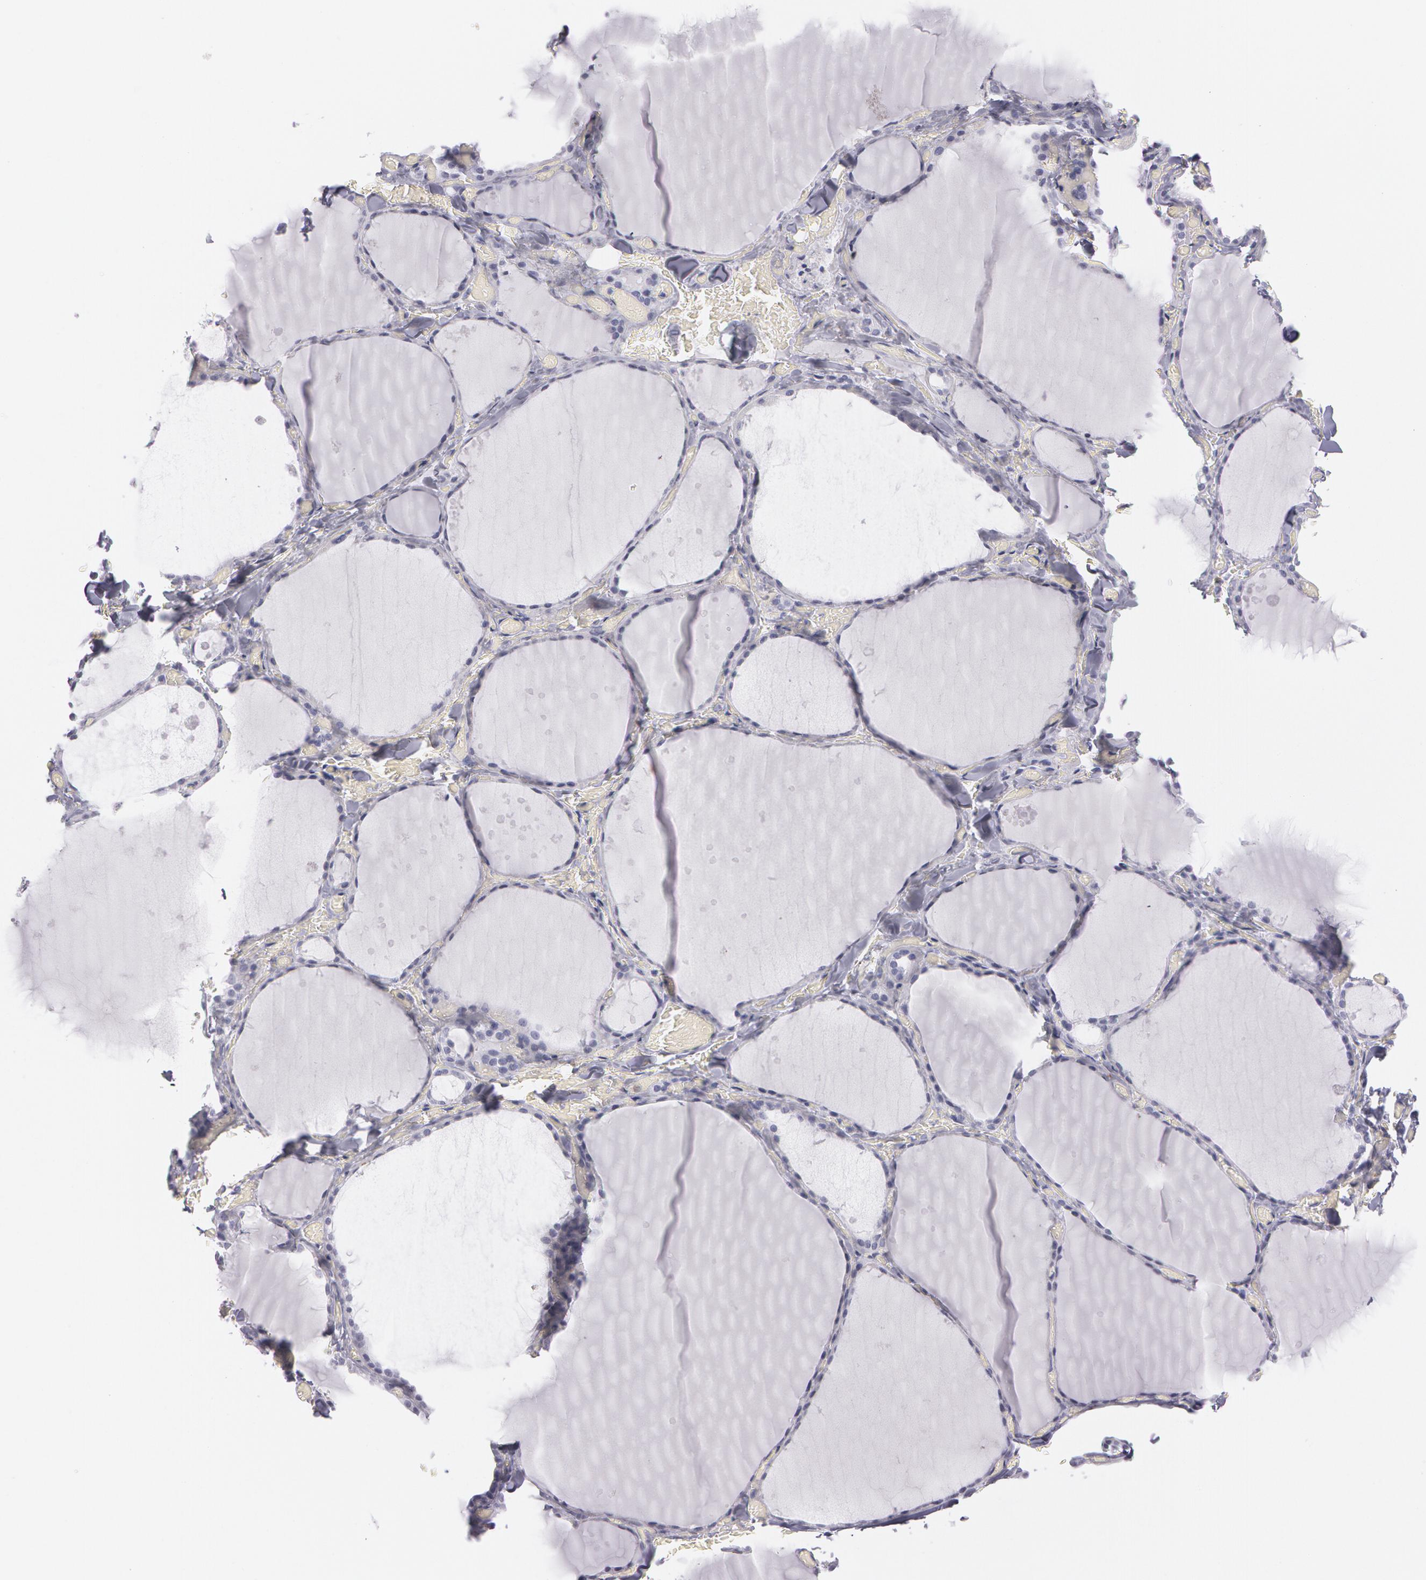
{"staining": {"intensity": "negative", "quantity": "none", "location": "none"}, "tissue": "thyroid gland", "cell_type": "Glandular cells", "image_type": "normal", "snomed": [{"axis": "morphology", "description": "Normal tissue, NOS"}, {"axis": "topography", "description": "Thyroid gland"}], "caption": "Immunohistochemistry of unremarkable thyroid gland displays no positivity in glandular cells.", "gene": "SNCG", "patient": {"sex": "male", "age": 34}}